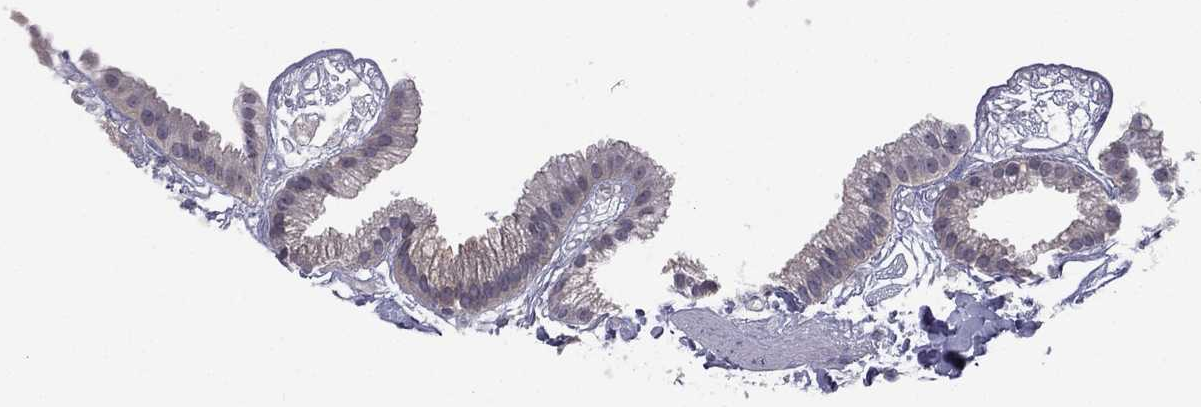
{"staining": {"intensity": "negative", "quantity": "none", "location": "none"}, "tissue": "gallbladder", "cell_type": "Glandular cells", "image_type": "normal", "snomed": [{"axis": "morphology", "description": "Normal tissue, NOS"}, {"axis": "topography", "description": "Gallbladder"}], "caption": "IHC image of benign human gallbladder stained for a protein (brown), which shows no positivity in glandular cells.", "gene": "ACTRT2", "patient": {"sex": "female", "age": 45}}